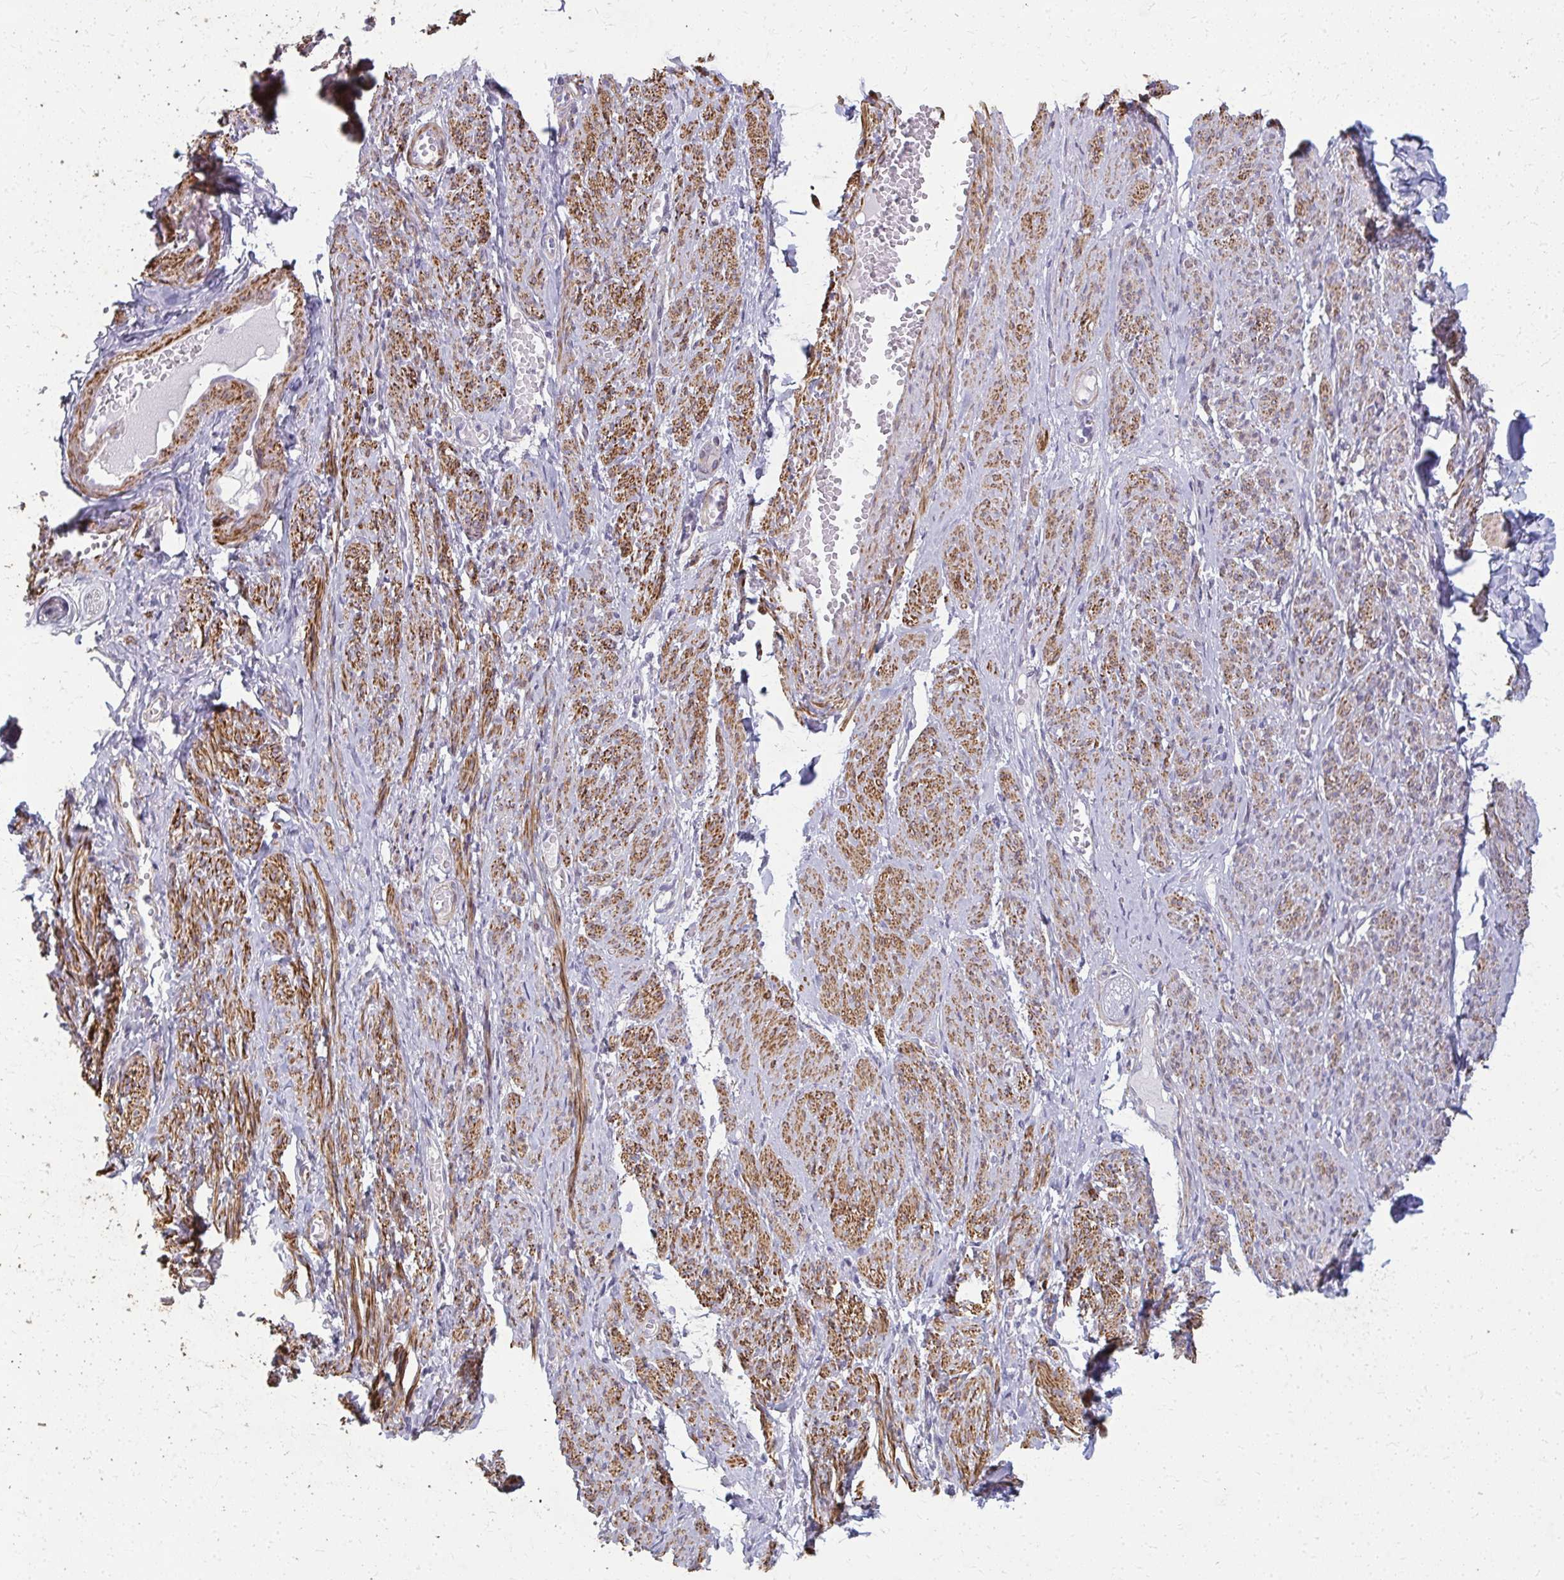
{"staining": {"intensity": "moderate", "quantity": ">75%", "location": "cytoplasmic/membranous"}, "tissue": "smooth muscle", "cell_type": "Smooth muscle cells", "image_type": "normal", "snomed": [{"axis": "morphology", "description": "Normal tissue, NOS"}, {"axis": "topography", "description": "Smooth muscle"}], "caption": "Moderate cytoplasmic/membranous expression is present in about >75% of smooth muscle cells in normal smooth muscle. (DAB (3,3'-diaminobenzidine) IHC, brown staining for protein, blue staining for nuclei).", "gene": "TENM4", "patient": {"sex": "female", "age": 65}}